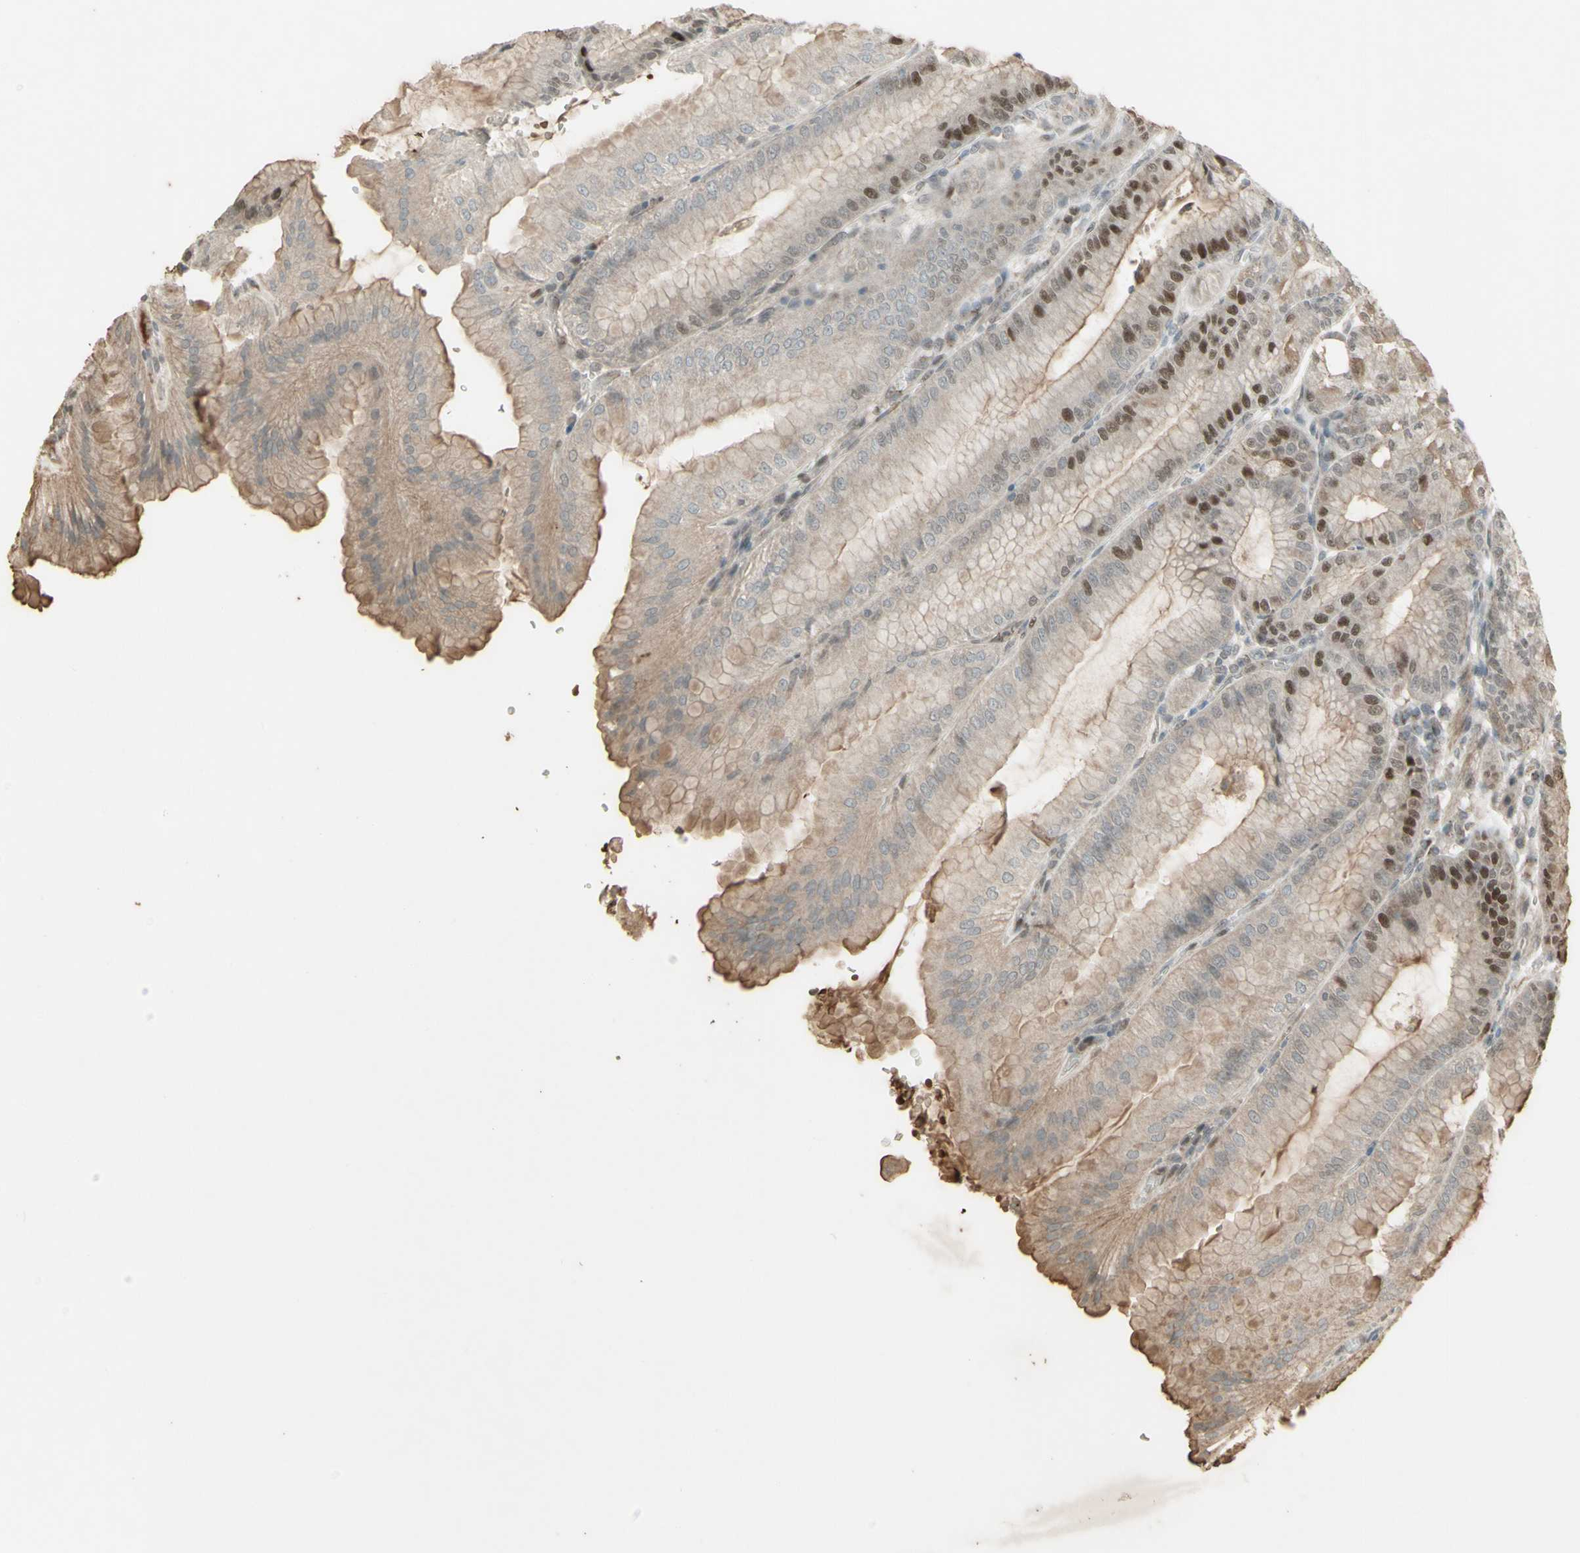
{"staining": {"intensity": "moderate", "quantity": "25%-75%", "location": "cytoplasmic/membranous,nuclear"}, "tissue": "stomach", "cell_type": "Glandular cells", "image_type": "normal", "snomed": [{"axis": "morphology", "description": "Normal tissue, NOS"}, {"axis": "topography", "description": "Stomach, lower"}], "caption": "A high-resolution micrograph shows immunohistochemistry (IHC) staining of unremarkable stomach, which exhibits moderate cytoplasmic/membranous,nuclear expression in approximately 25%-75% of glandular cells. The protein is shown in brown color, while the nuclei are stained blue.", "gene": "MSH6", "patient": {"sex": "male", "age": 71}}